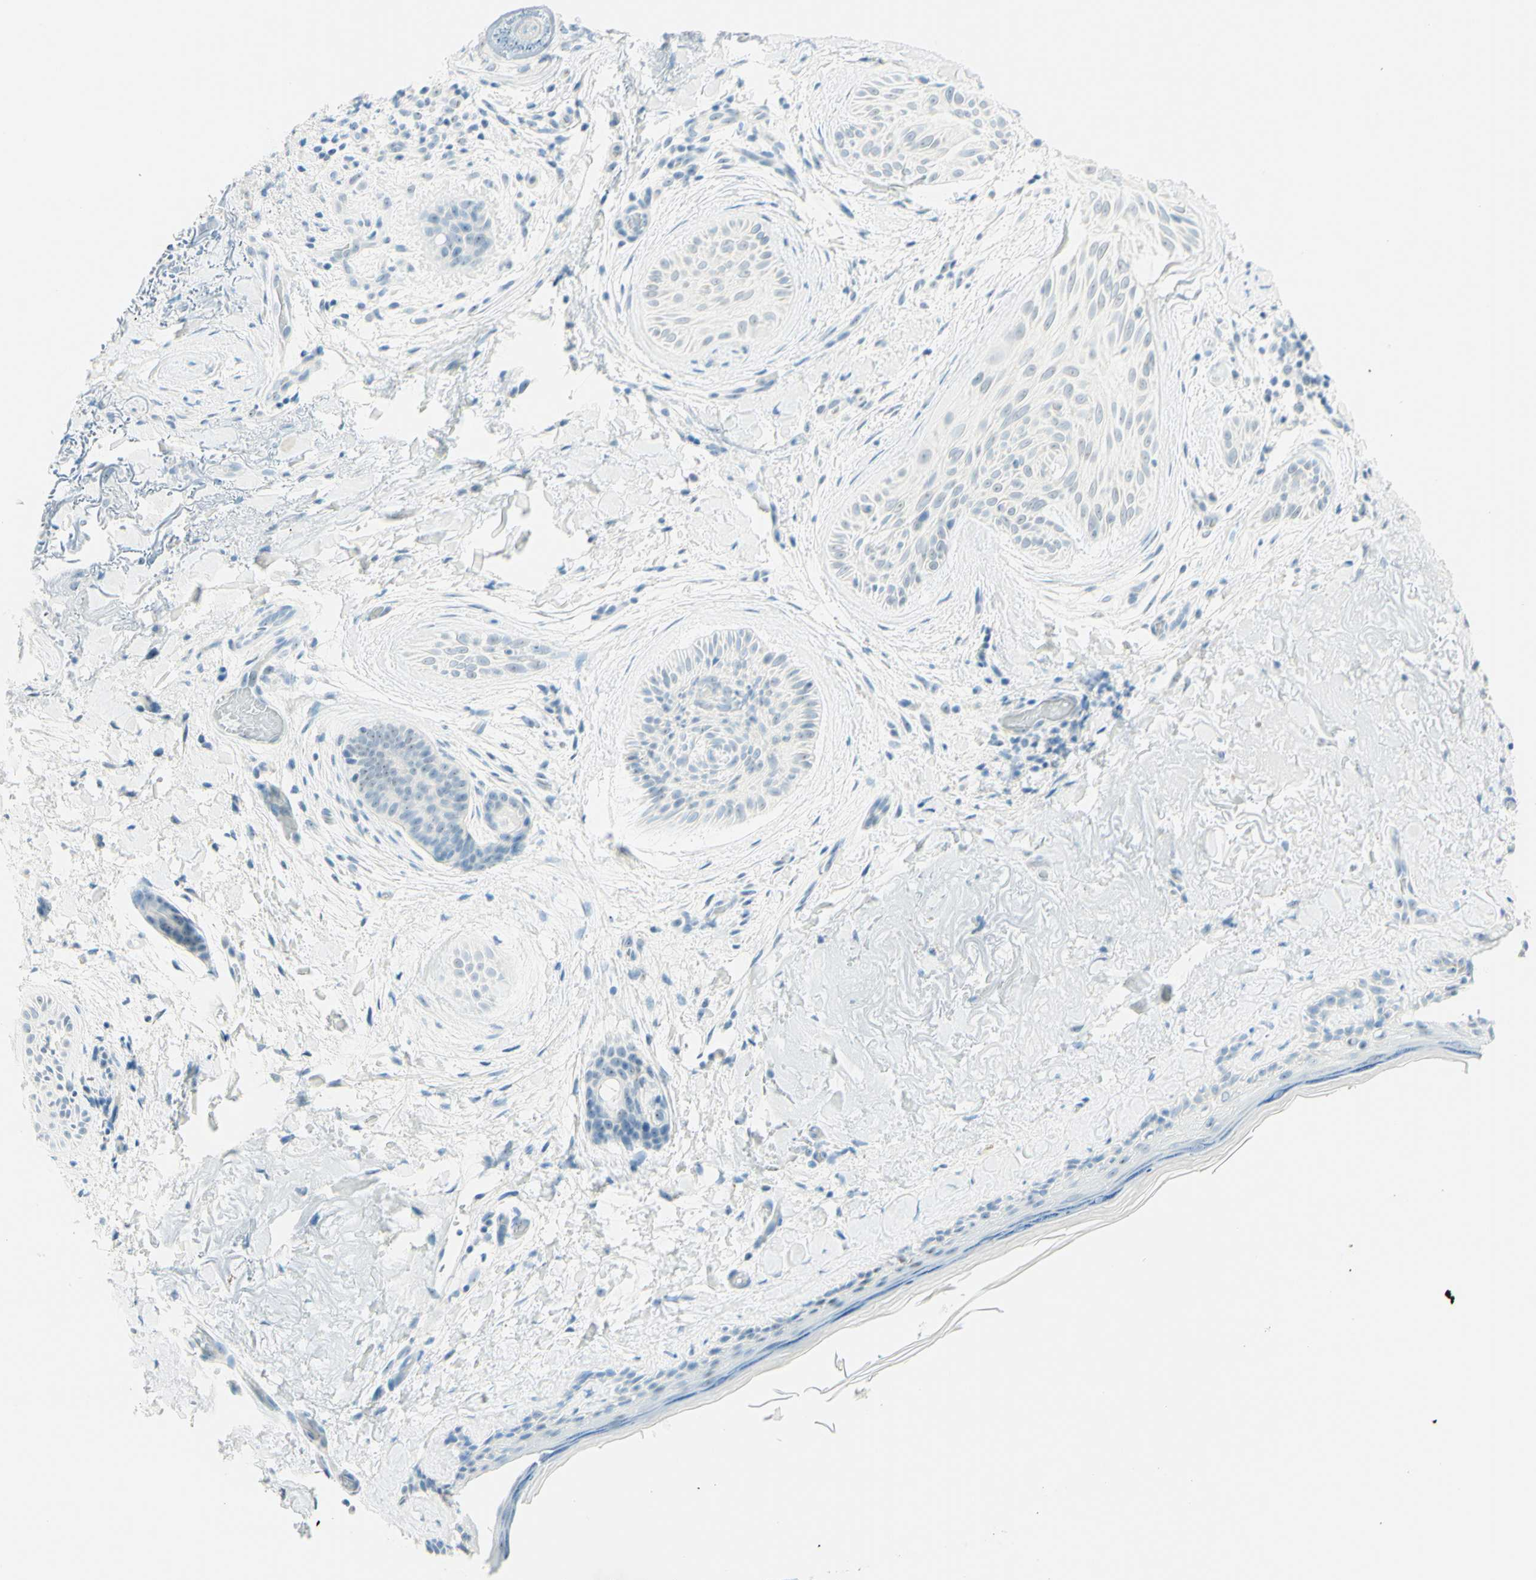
{"staining": {"intensity": "negative", "quantity": "none", "location": "none"}, "tissue": "skin cancer", "cell_type": "Tumor cells", "image_type": "cancer", "snomed": [{"axis": "morphology", "description": "Normal tissue, NOS"}, {"axis": "morphology", "description": "Basal cell carcinoma"}, {"axis": "topography", "description": "Skin"}], "caption": "Image shows no protein staining in tumor cells of skin cancer tissue. (DAB (3,3'-diaminobenzidine) immunohistochemistry, high magnification).", "gene": "FMR1NB", "patient": {"sex": "female", "age": 71}}